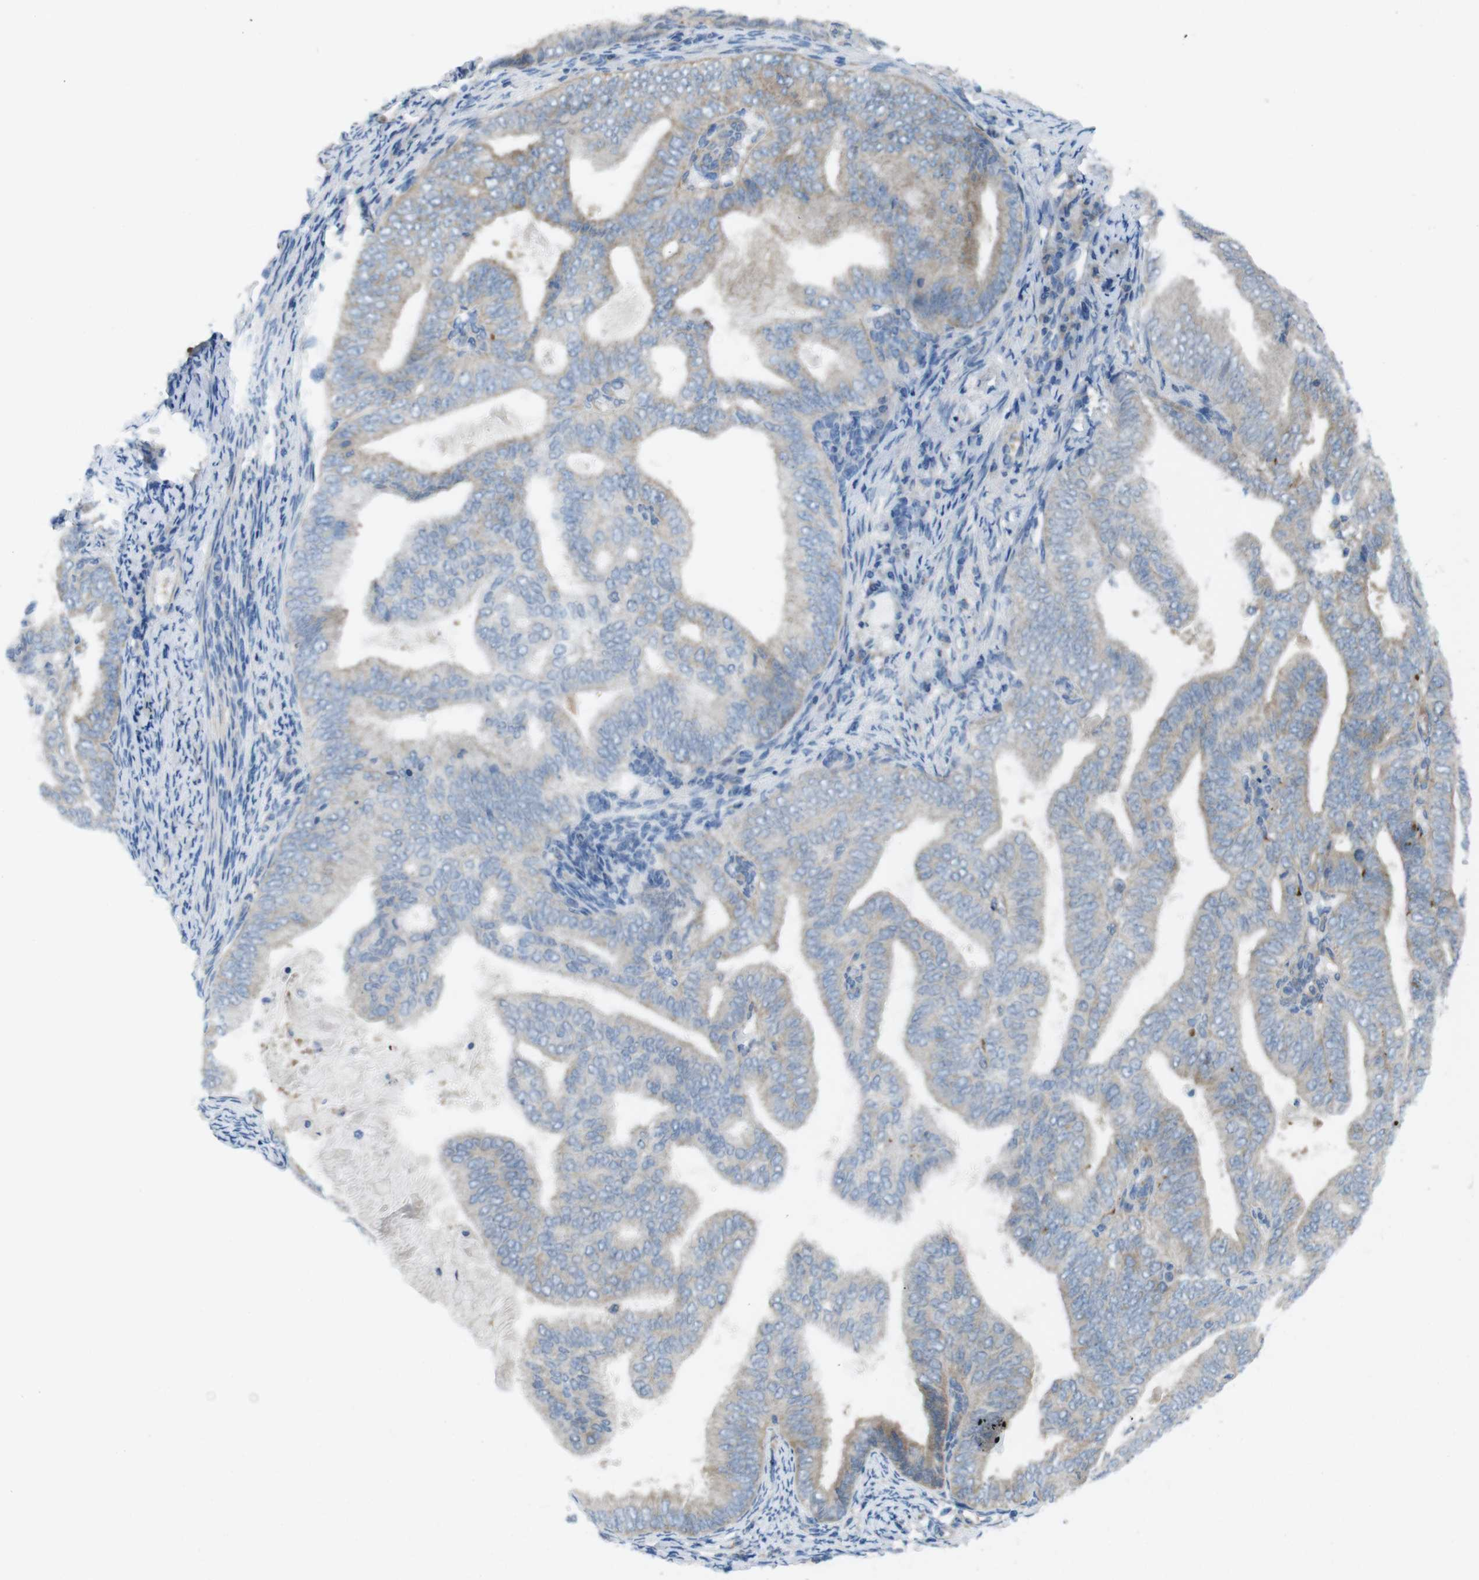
{"staining": {"intensity": "weak", "quantity": "25%-75%", "location": "cytoplasmic/membranous"}, "tissue": "endometrial cancer", "cell_type": "Tumor cells", "image_type": "cancer", "snomed": [{"axis": "morphology", "description": "Adenocarcinoma, NOS"}, {"axis": "topography", "description": "Endometrium"}], "caption": "Protein positivity by immunohistochemistry (IHC) displays weak cytoplasmic/membranous expression in approximately 25%-75% of tumor cells in adenocarcinoma (endometrial).", "gene": "MTHFD1", "patient": {"sex": "female", "age": 58}}